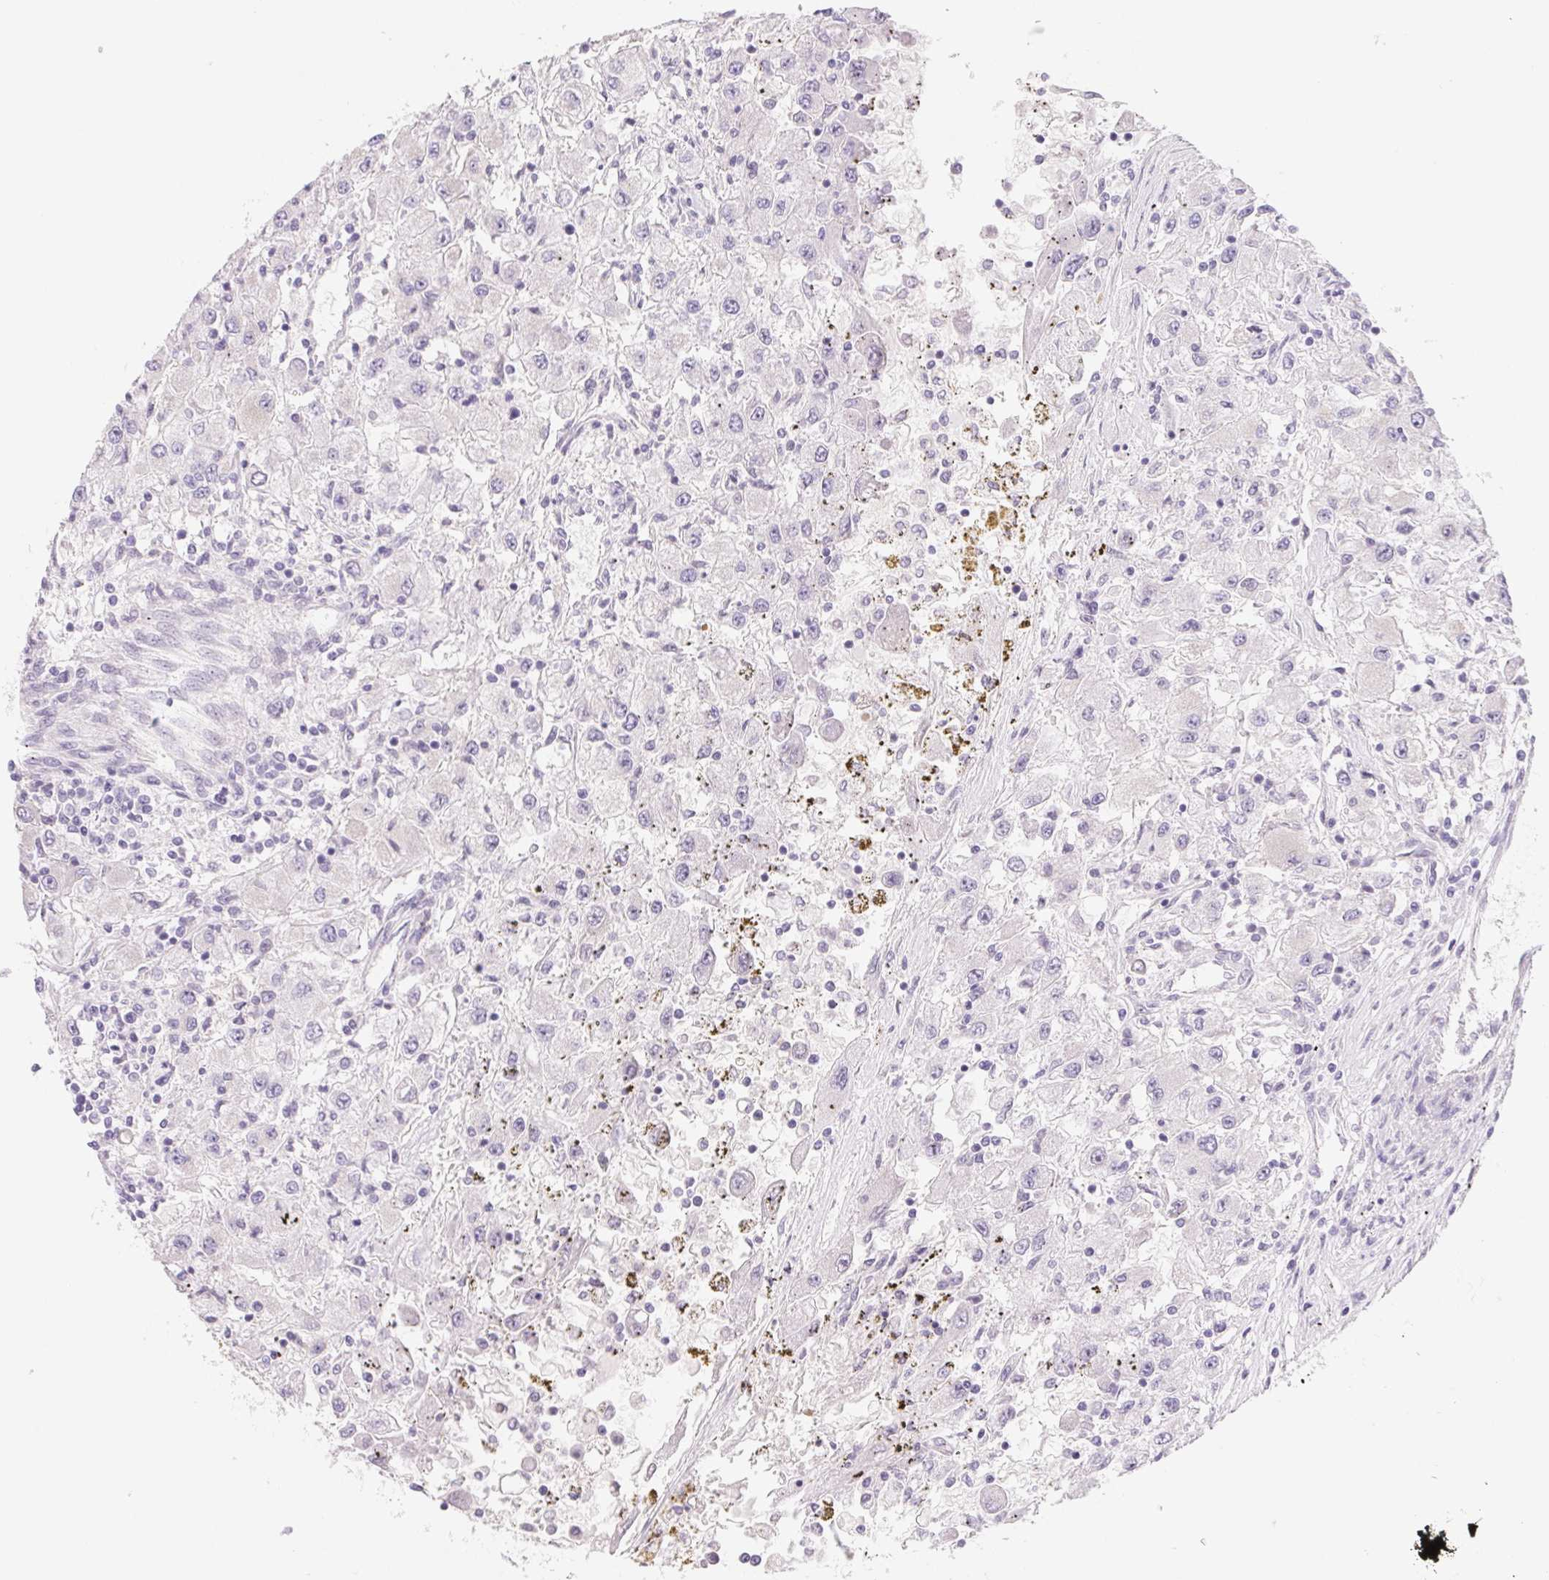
{"staining": {"intensity": "negative", "quantity": "none", "location": "none"}, "tissue": "renal cancer", "cell_type": "Tumor cells", "image_type": "cancer", "snomed": [{"axis": "morphology", "description": "Adenocarcinoma, NOS"}, {"axis": "topography", "description": "Kidney"}], "caption": "Immunohistochemical staining of renal adenocarcinoma exhibits no significant staining in tumor cells. (DAB immunohistochemistry (IHC) with hematoxylin counter stain).", "gene": "CTNND2", "patient": {"sex": "female", "age": 67}}